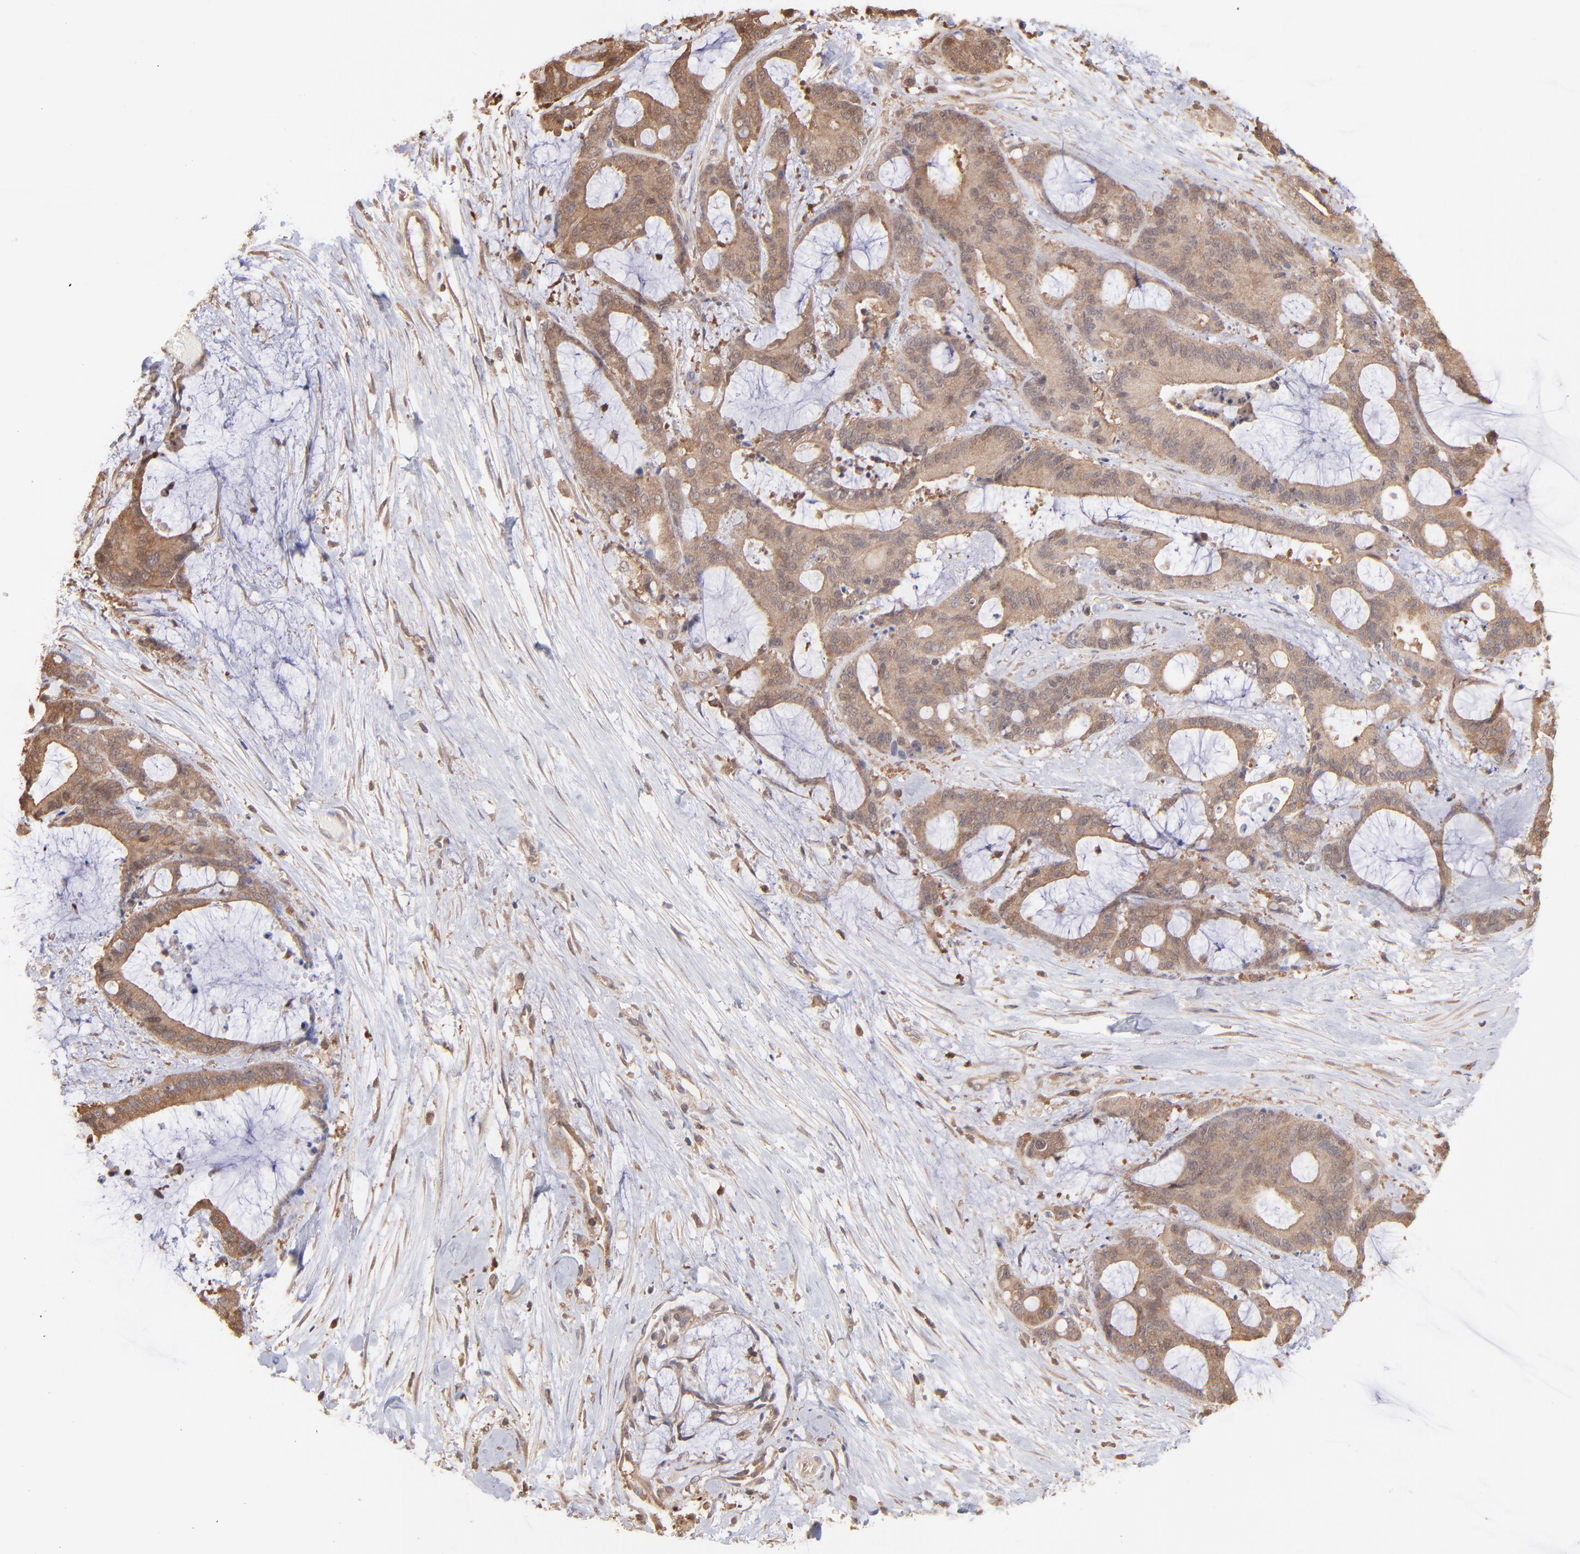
{"staining": {"intensity": "strong", "quantity": ">75%", "location": "cytoplasmic/membranous"}, "tissue": "liver cancer", "cell_type": "Tumor cells", "image_type": "cancer", "snomed": [{"axis": "morphology", "description": "Cholangiocarcinoma"}, {"axis": "topography", "description": "Liver"}], "caption": "Immunohistochemical staining of human liver cholangiocarcinoma shows strong cytoplasmic/membranous protein positivity in approximately >75% of tumor cells.", "gene": "MAP2K2", "patient": {"sex": "female", "age": 73}}